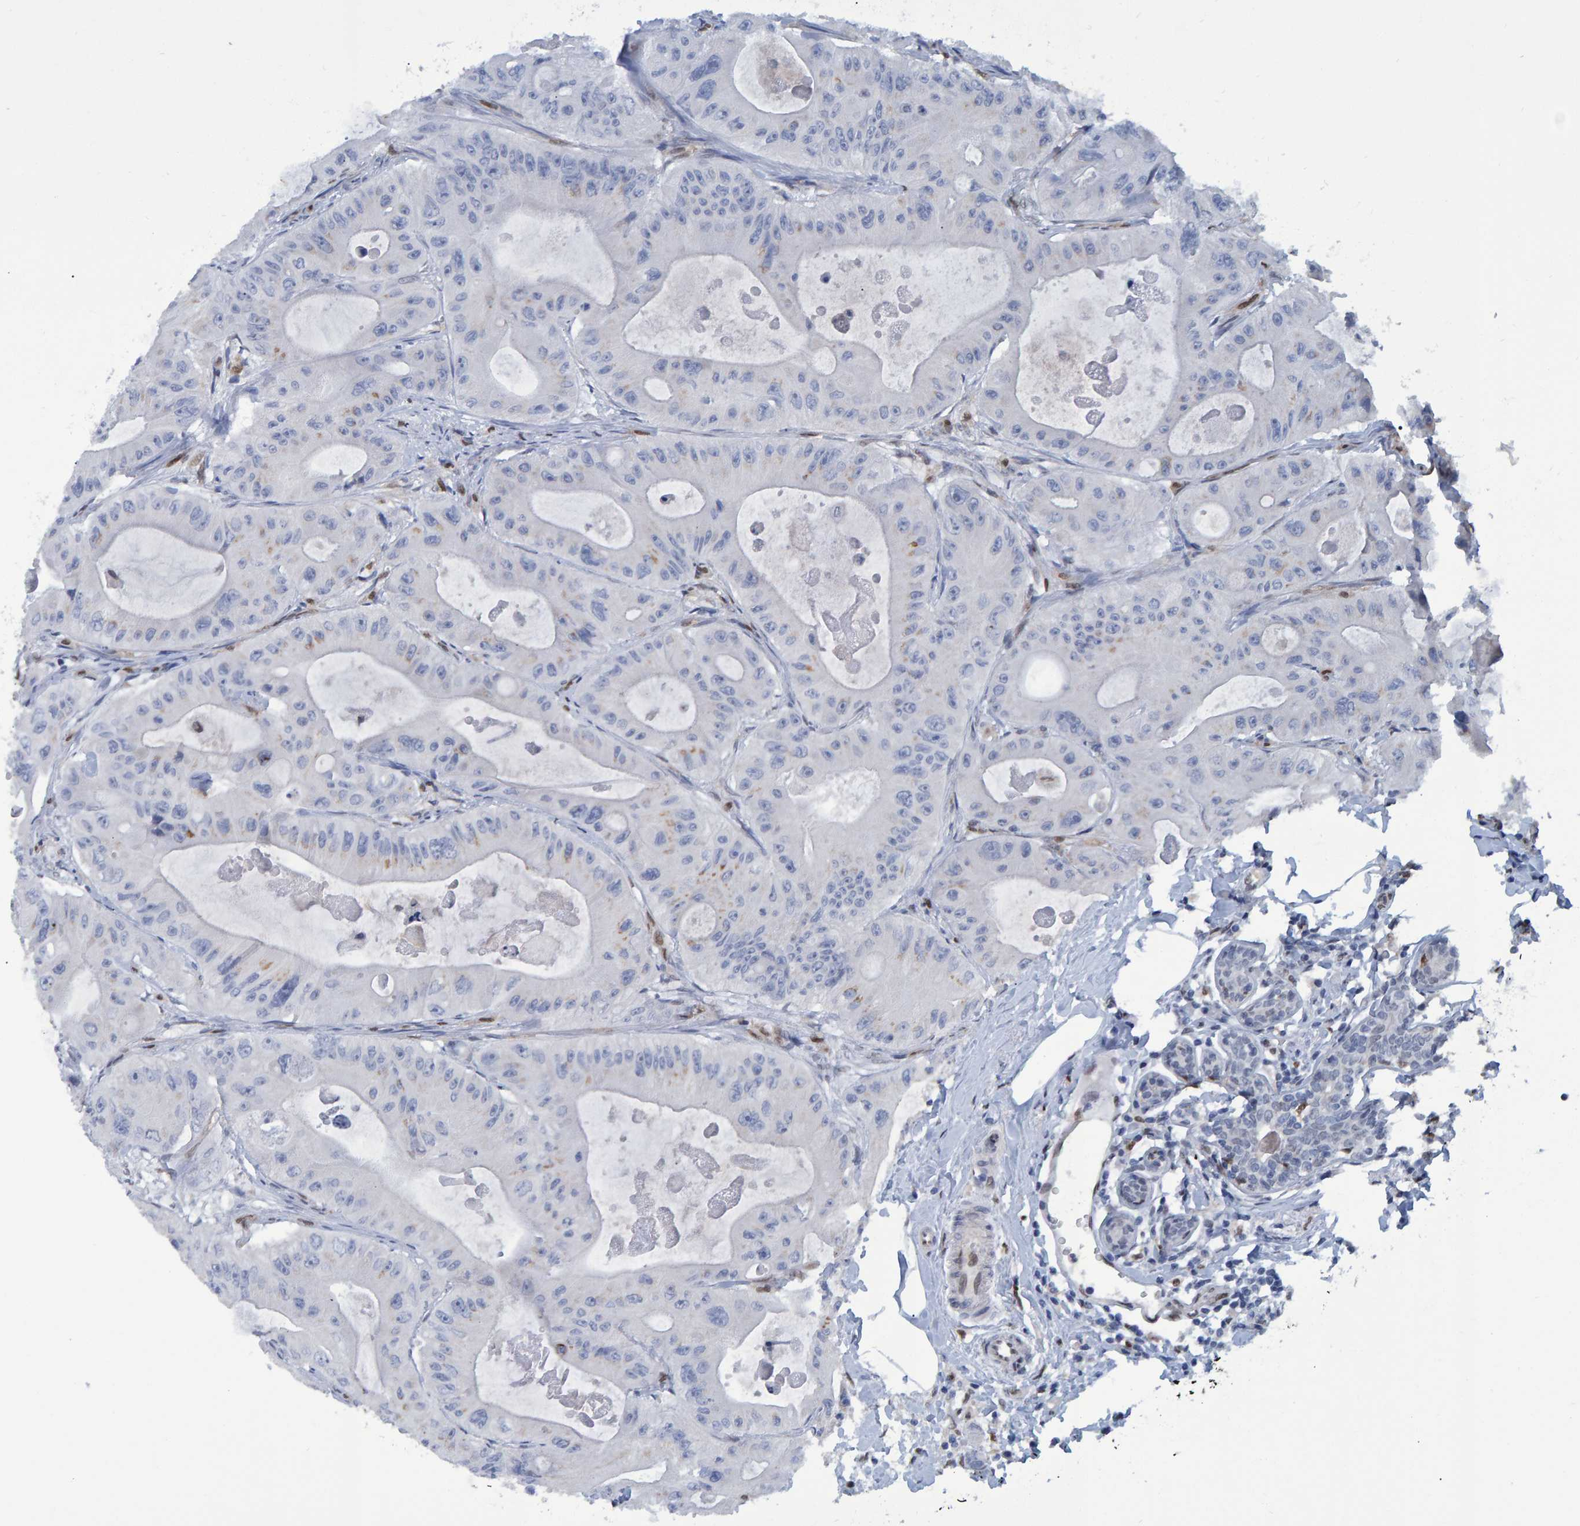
{"staining": {"intensity": "negative", "quantity": "none", "location": "none"}, "tissue": "colorectal cancer", "cell_type": "Tumor cells", "image_type": "cancer", "snomed": [{"axis": "morphology", "description": "Adenocarcinoma, NOS"}, {"axis": "topography", "description": "Colon"}], "caption": "Immunohistochemistry image of adenocarcinoma (colorectal) stained for a protein (brown), which shows no staining in tumor cells.", "gene": "QKI", "patient": {"sex": "female", "age": 46}}